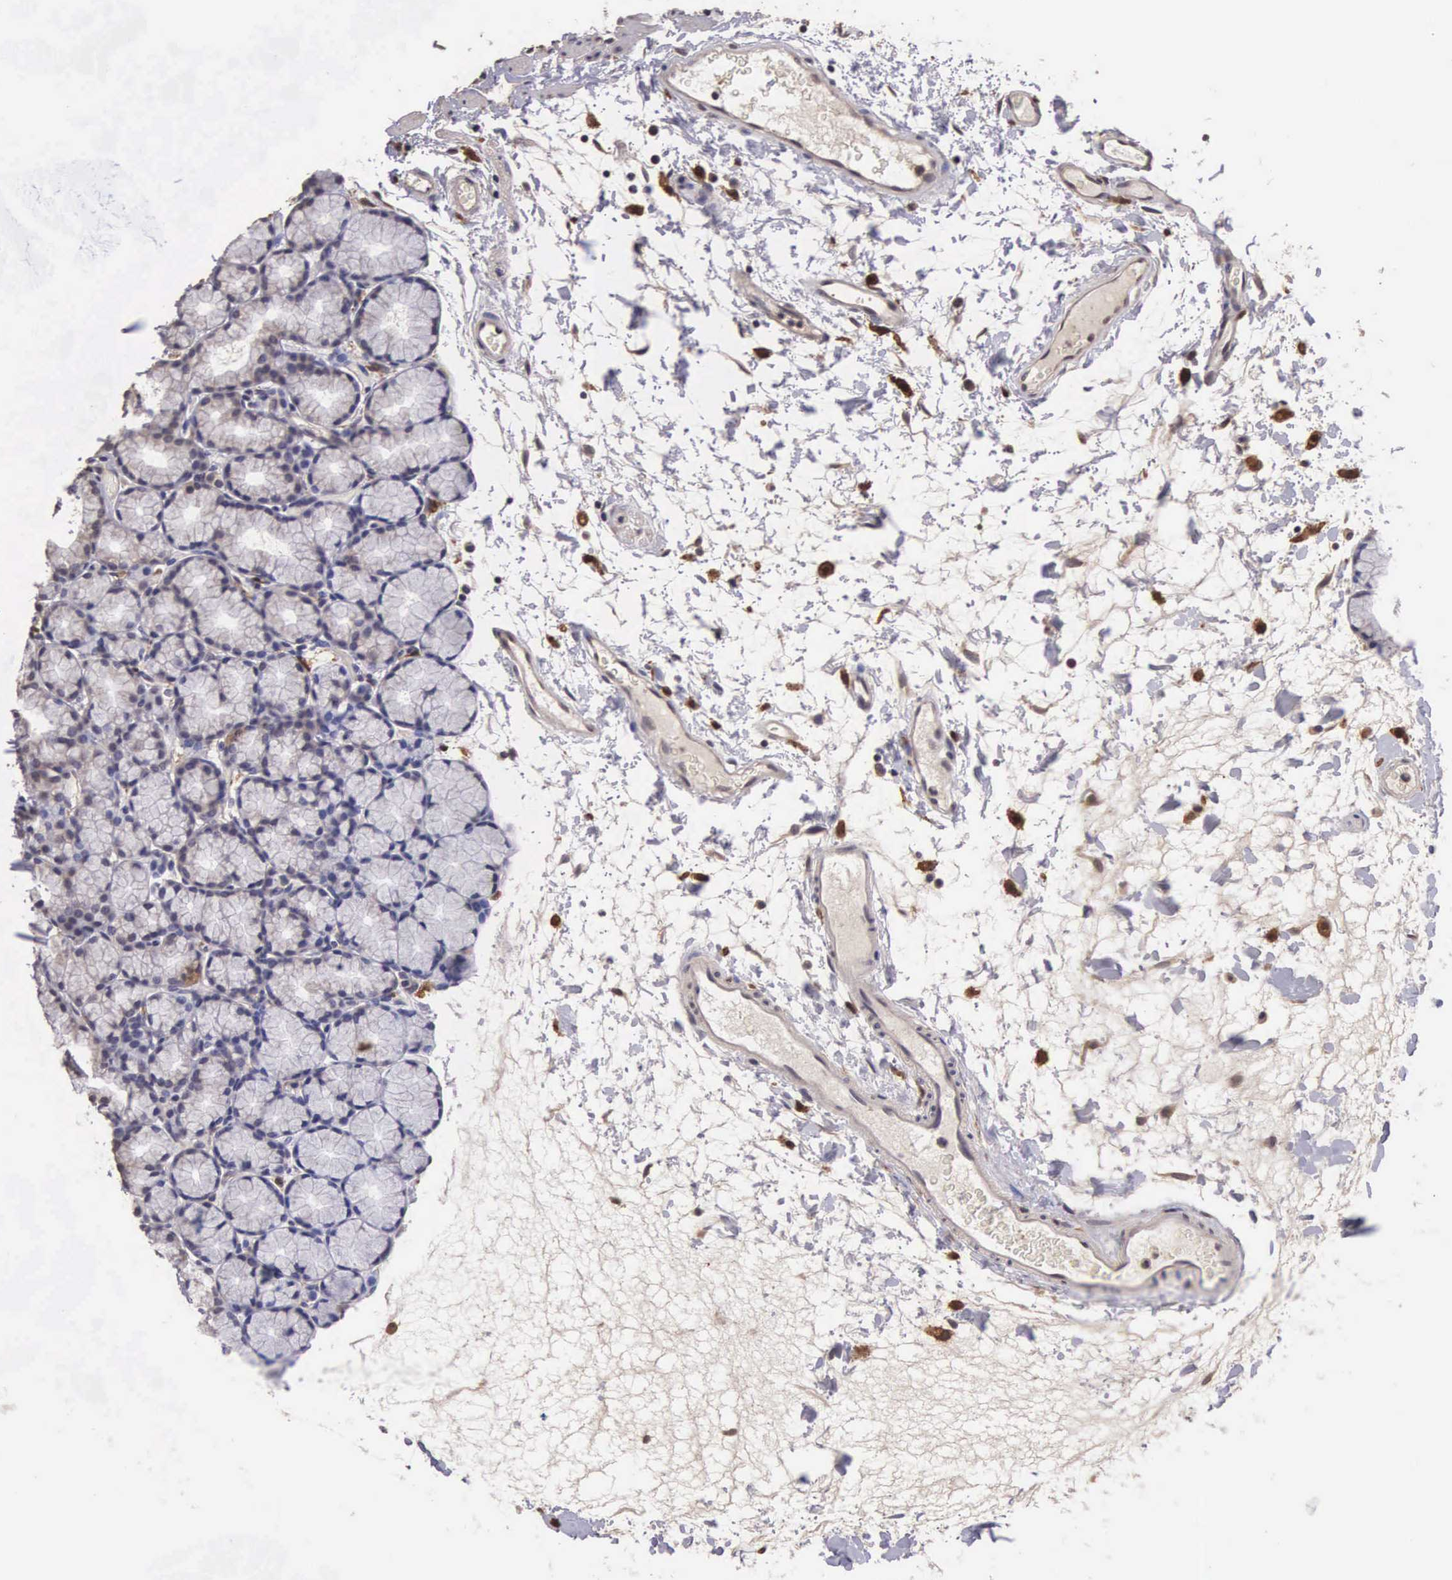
{"staining": {"intensity": "weak", "quantity": "25%-75%", "location": "cytoplasmic/membranous"}, "tissue": "duodenum", "cell_type": "Glandular cells", "image_type": "normal", "snomed": [{"axis": "morphology", "description": "Normal tissue, NOS"}, {"axis": "topography", "description": "Duodenum"}], "caption": "Protein analysis of unremarkable duodenum shows weak cytoplasmic/membranous expression in about 25%-75% of glandular cells. (IHC, brightfield microscopy, high magnification).", "gene": "CDC45", "patient": {"sex": "female", "age": 48}}